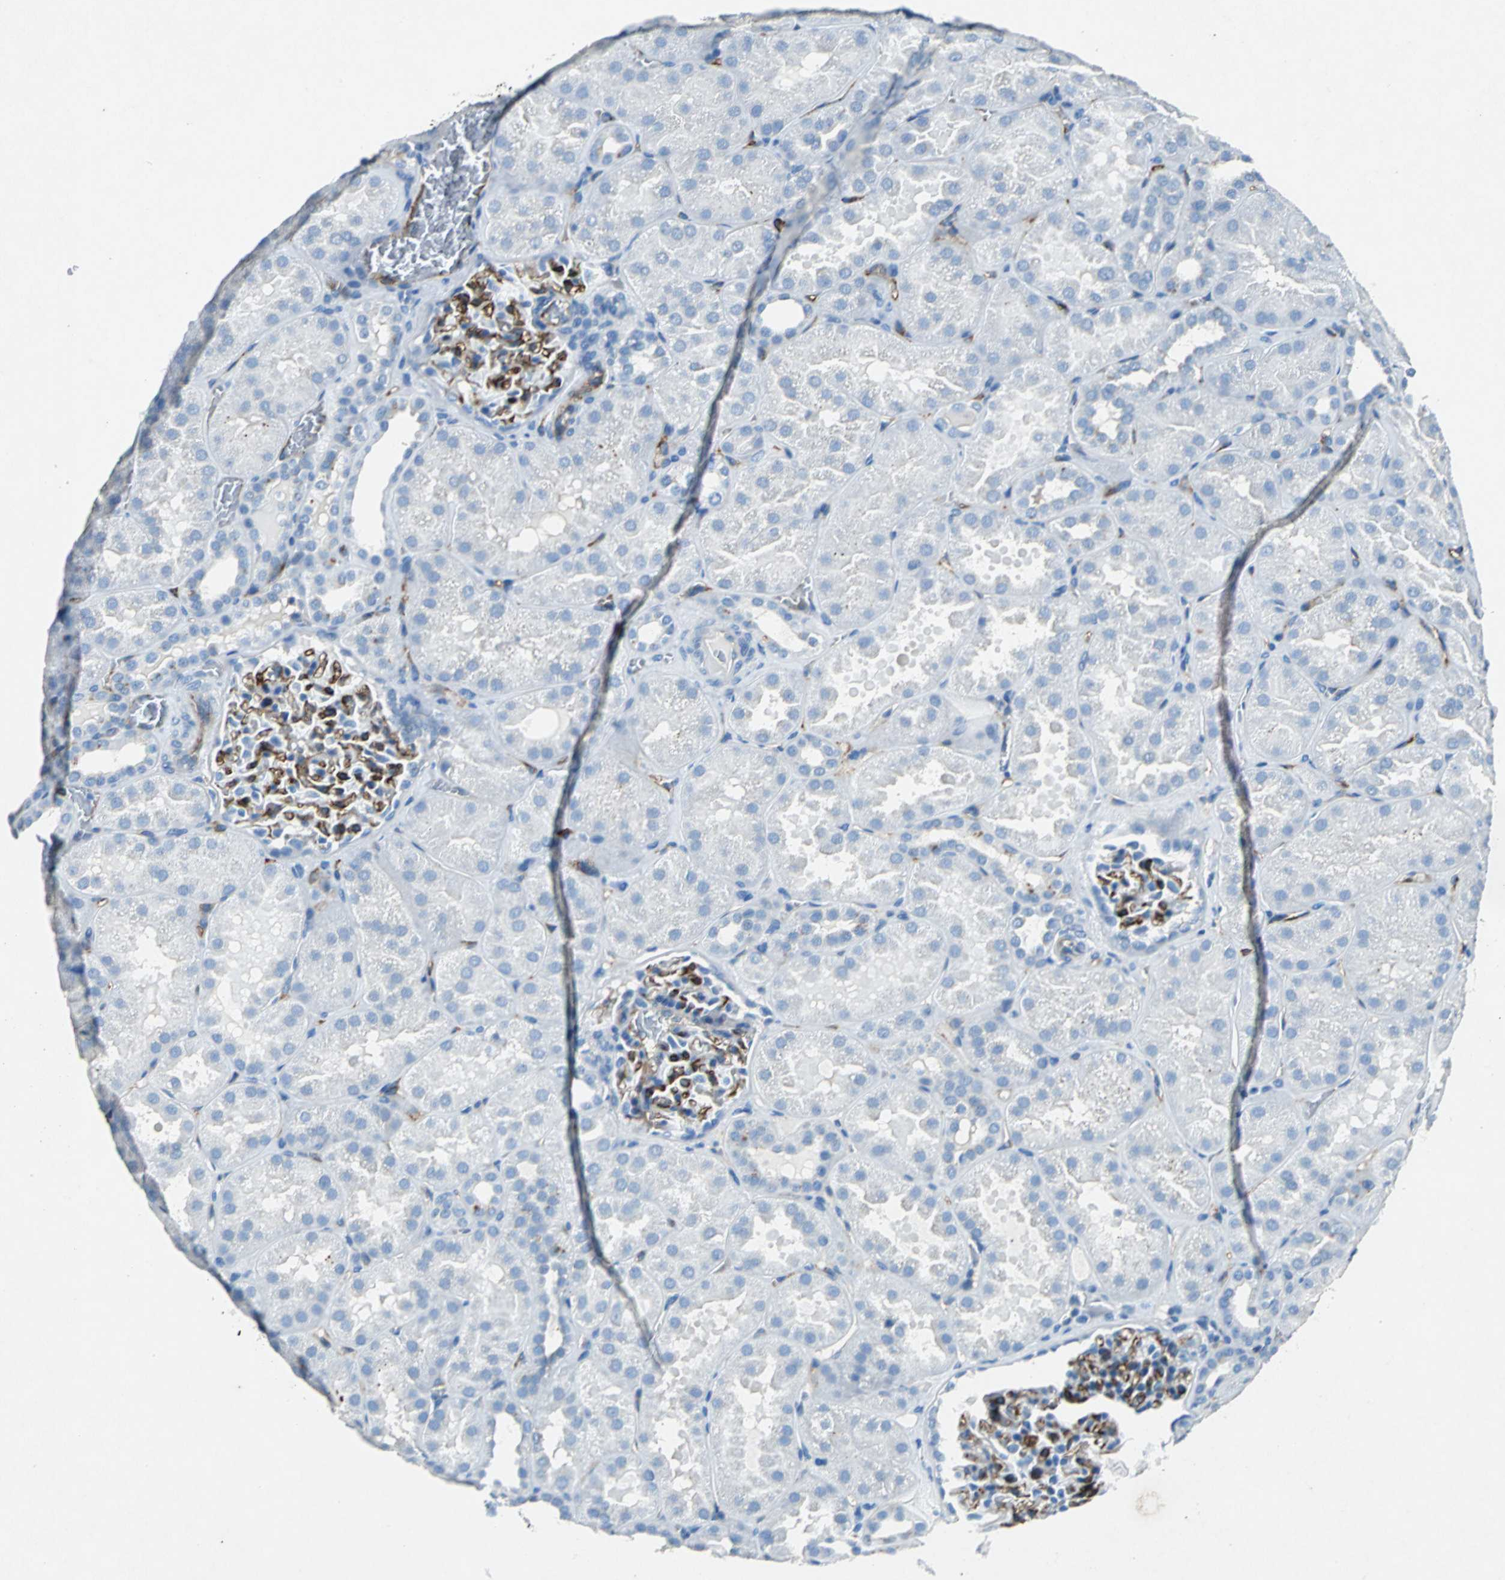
{"staining": {"intensity": "strong", "quantity": ">75%", "location": "cytoplasmic/membranous"}, "tissue": "kidney", "cell_type": "Cells in glomeruli", "image_type": "normal", "snomed": [{"axis": "morphology", "description": "Normal tissue, NOS"}, {"axis": "topography", "description": "Kidney"}], "caption": "This micrograph displays immunohistochemistry (IHC) staining of unremarkable human kidney, with high strong cytoplasmic/membranous expression in approximately >75% of cells in glomeruli.", "gene": "RPS13", "patient": {"sex": "male", "age": 28}}